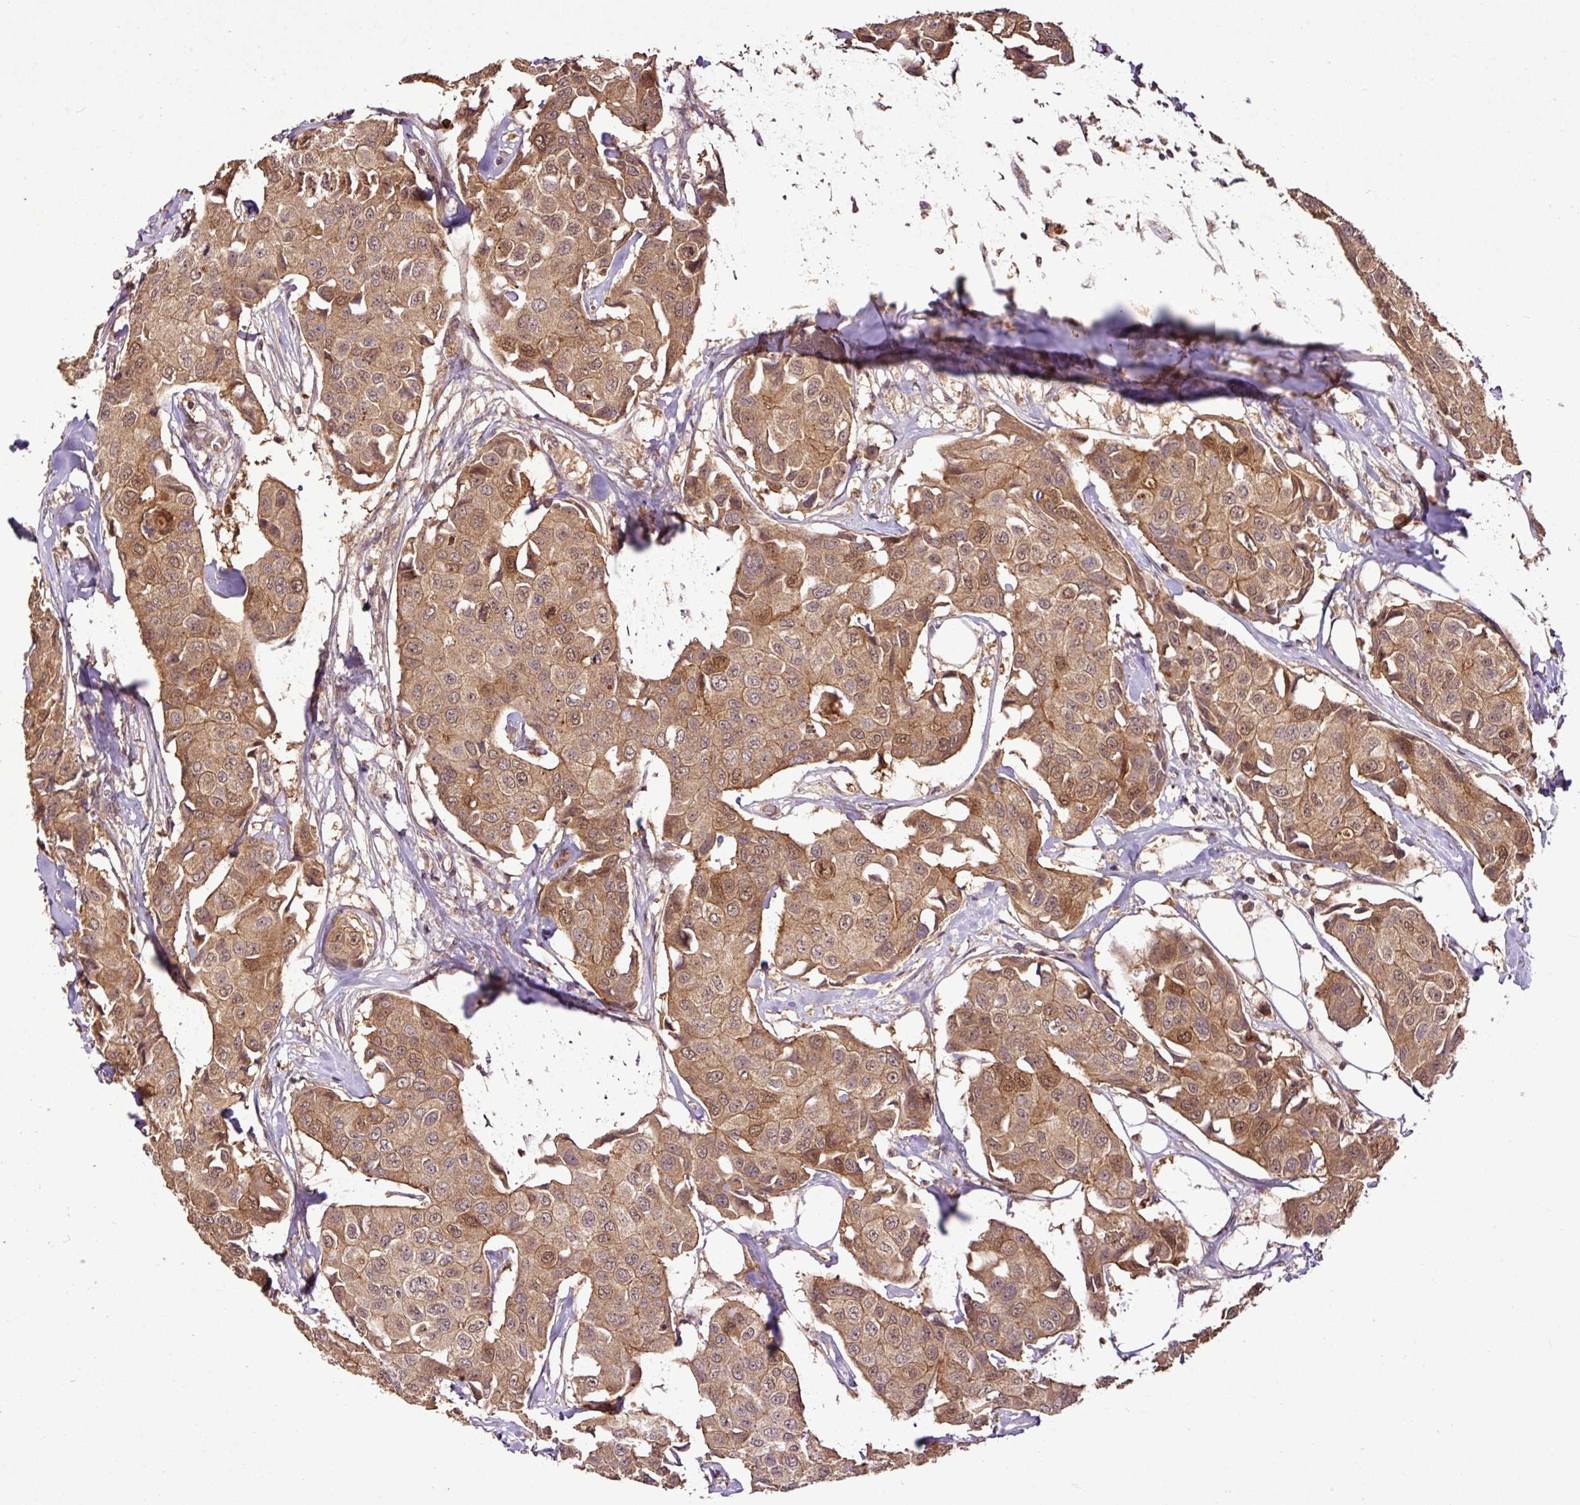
{"staining": {"intensity": "moderate", "quantity": ">75%", "location": "cytoplasmic/membranous,nuclear"}, "tissue": "breast cancer", "cell_type": "Tumor cells", "image_type": "cancer", "snomed": [{"axis": "morphology", "description": "Duct carcinoma"}, {"axis": "topography", "description": "Breast"}], "caption": "Human breast cancer (intraductal carcinoma) stained for a protein (brown) reveals moderate cytoplasmic/membranous and nuclear positive positivity in about >75% of tumor cells.", "gene": "FAIM", "patient": {"sex": "female", "age": 80}}